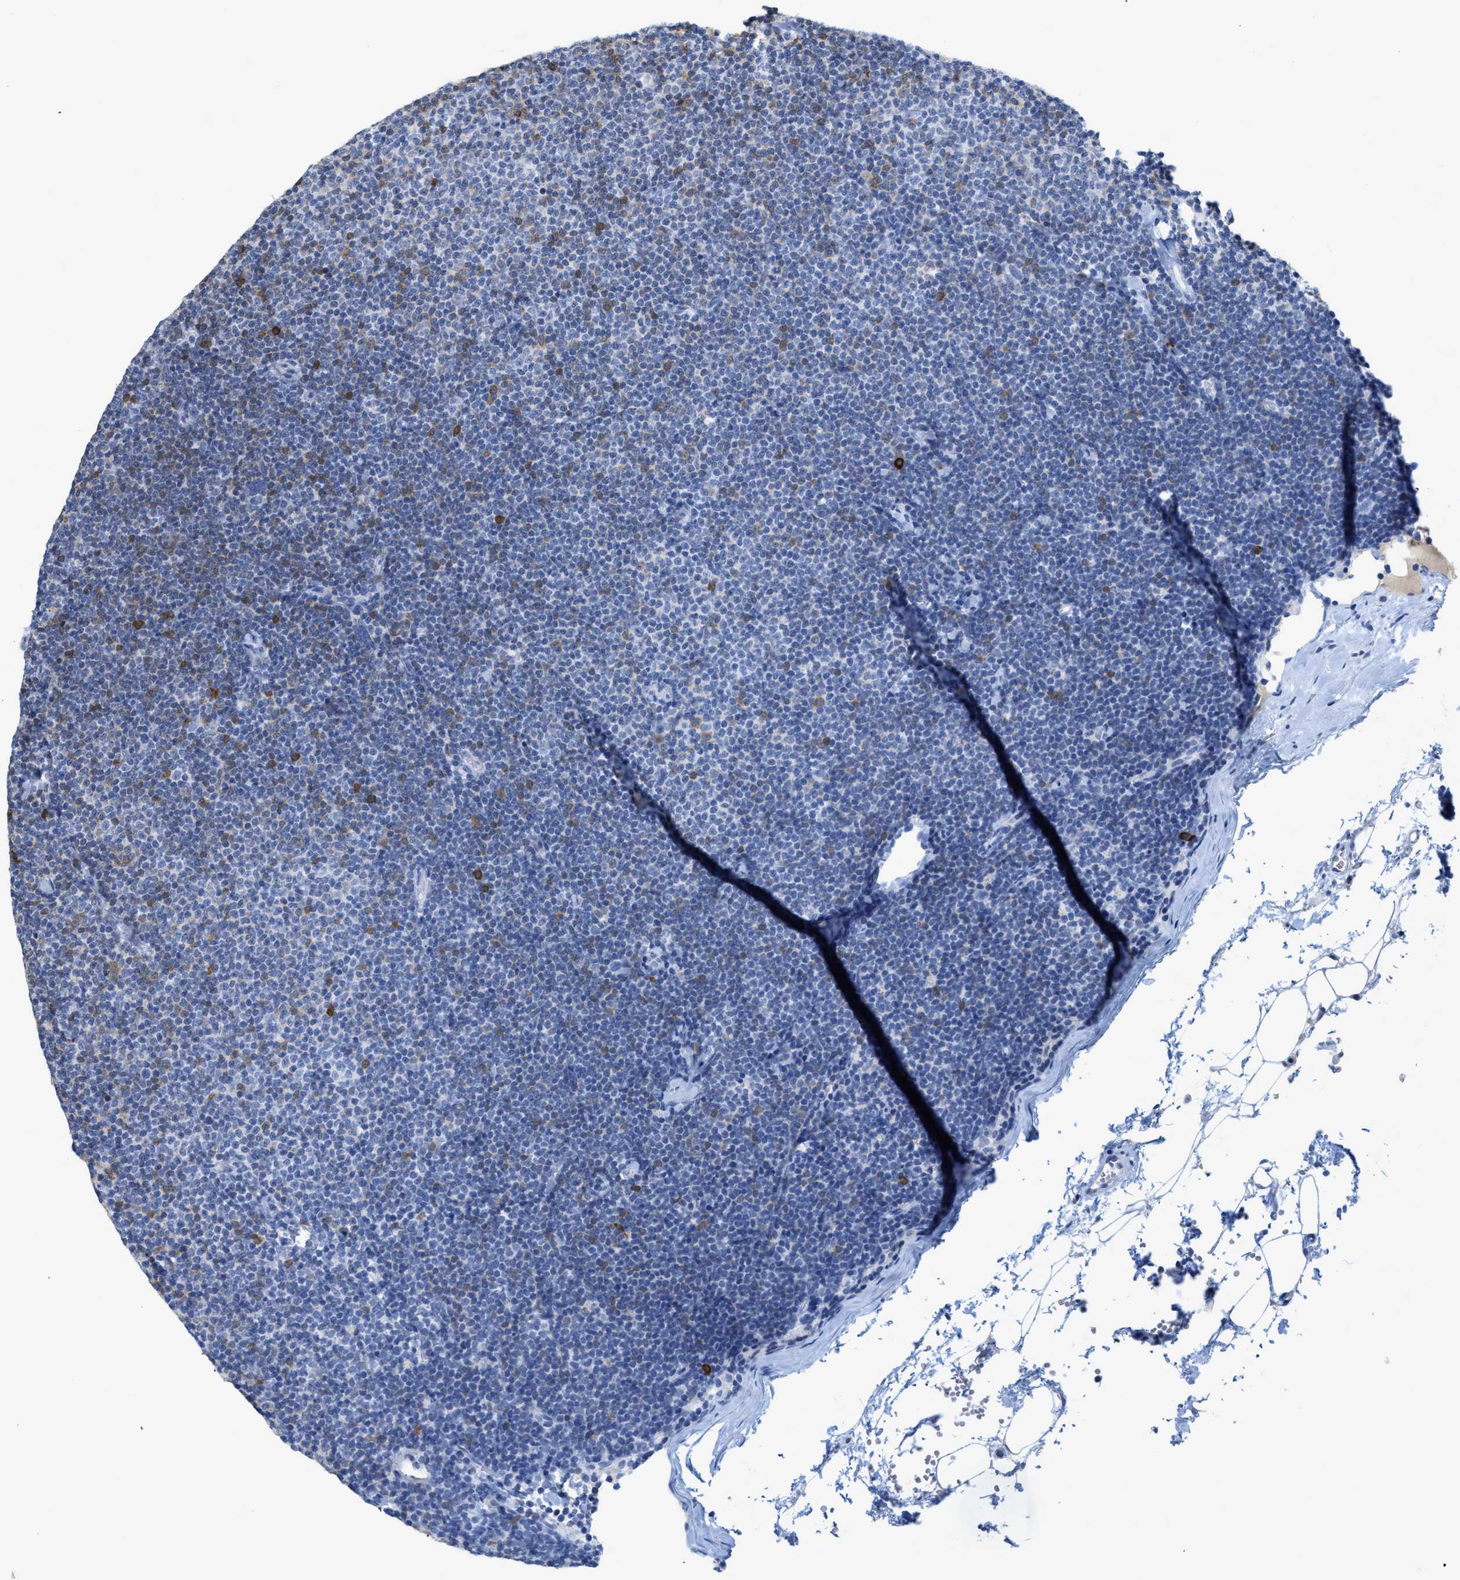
{"staining": {"intensity": "moderate", "quantity": "<25%", "location": "cytoplasmic/membranous"}, "tissue": "lymphoma", "cell_type": "Tumor cells", "image_type": "cancer", "snomed": [{"axis": "morphology", "description": "Malignant lymphoma, non-Hodgkin's type, Low grade"}, {"axis": "topography", "description": "Lymph node"}], "caption": "The histopathology image displays staining of malignant lymphoma, non-Hodgkin's type (low-grade), revealing moderate cytoplasmic/membranous protein expression (brown color) within tumor cells.", "gene": "CRYM", "patient": {"sex": "female", "age": 53}}